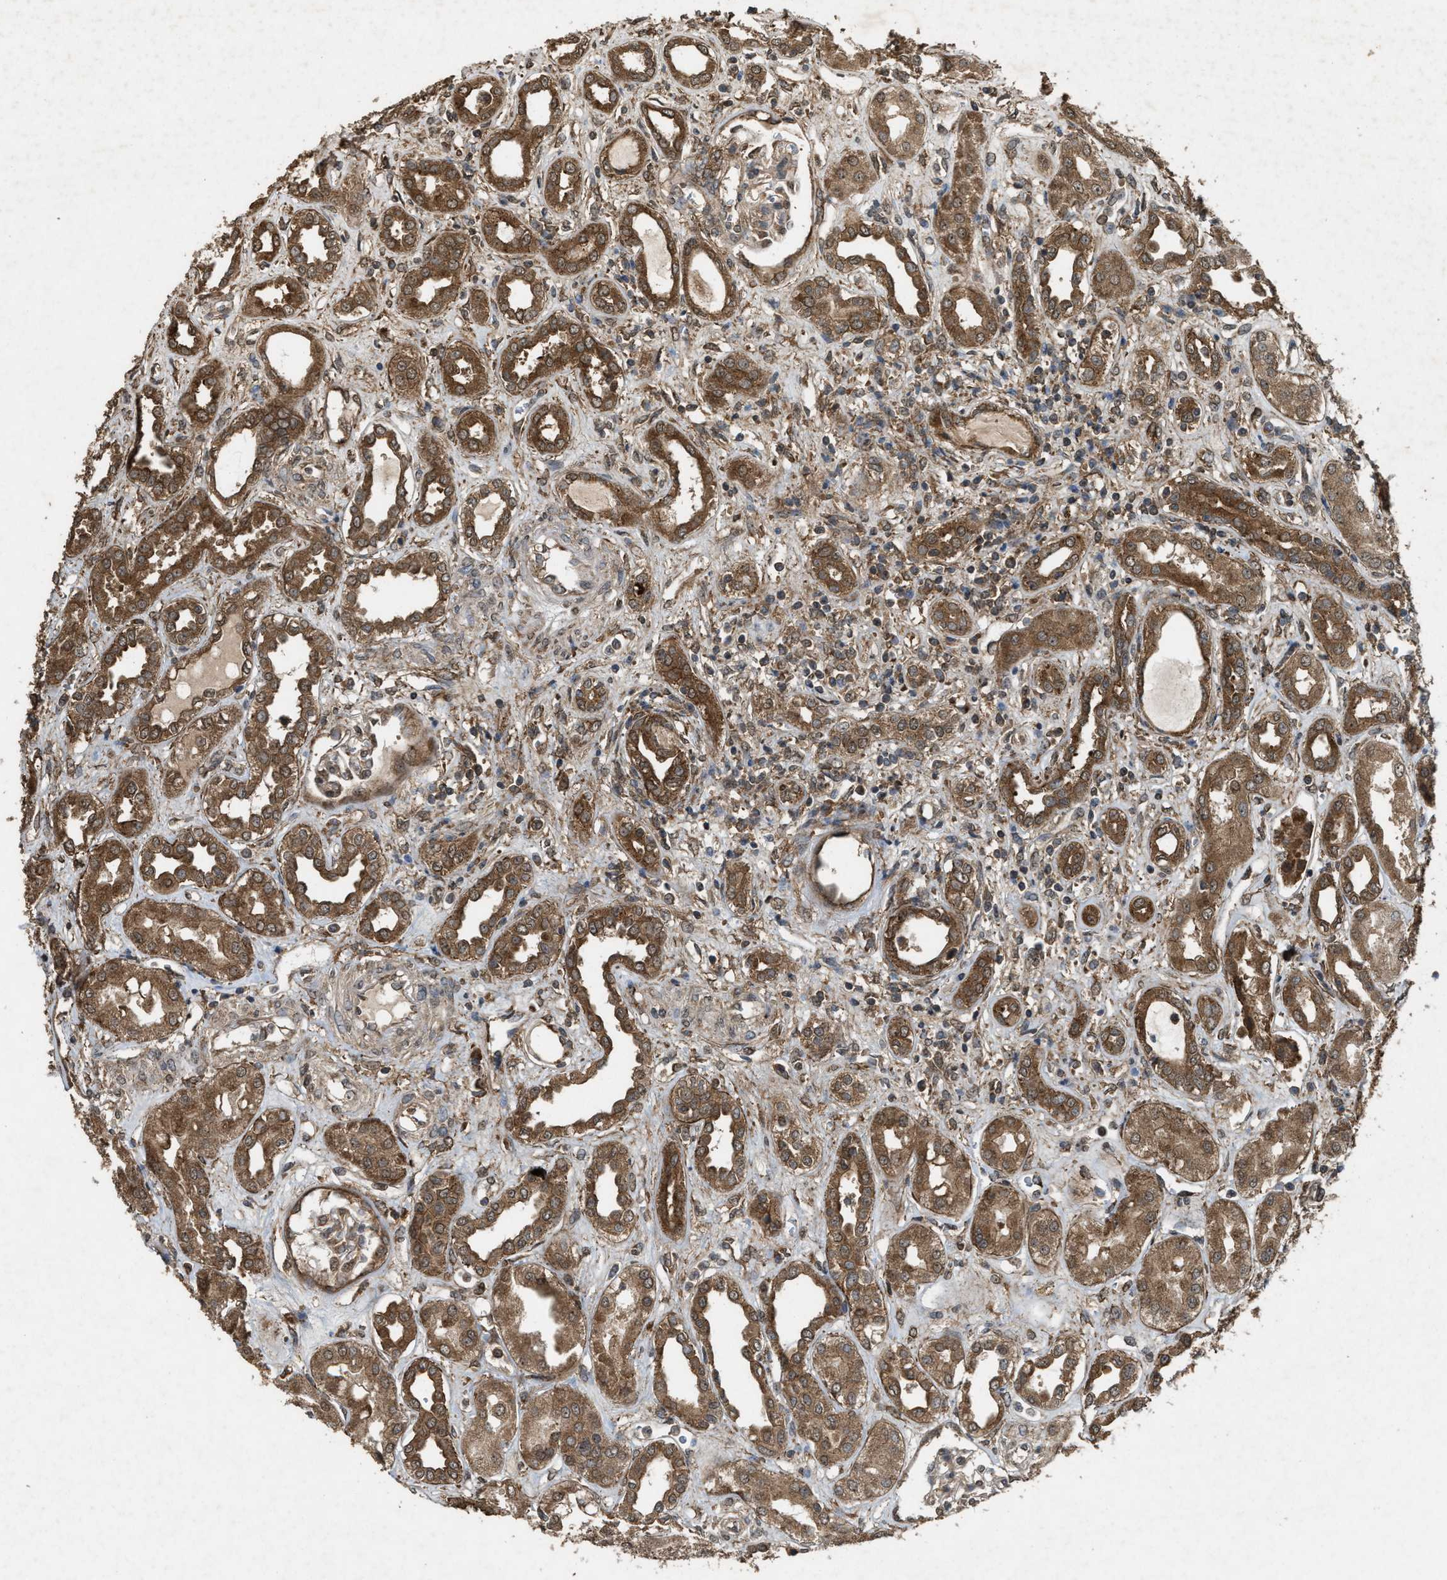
{"staining": {"intensity": "moderate", "quantity": "25%-75%", "location": "cytoplasmic/membranous"}, "tissue": "kidney", "cell_type": "Cells in glomeruli", "image_type": "normal", "snomed": [{"axis": "morphology", "description": "Normal tissue, NOS"}, {"axis": "topography", "description": "Kidney"}], "caption": "Immunohistochemical staining of benign human kidney reveals 25%-75% levels of moderate cytoplasmic/membranous protein staining in approximately 25%-75% of cells in glomeruli. (DAB = brown stain, brightfield microscopy at high magnification).", "gene": "ARHGEF5", "patient": {"sex": "male", "age": 59}}